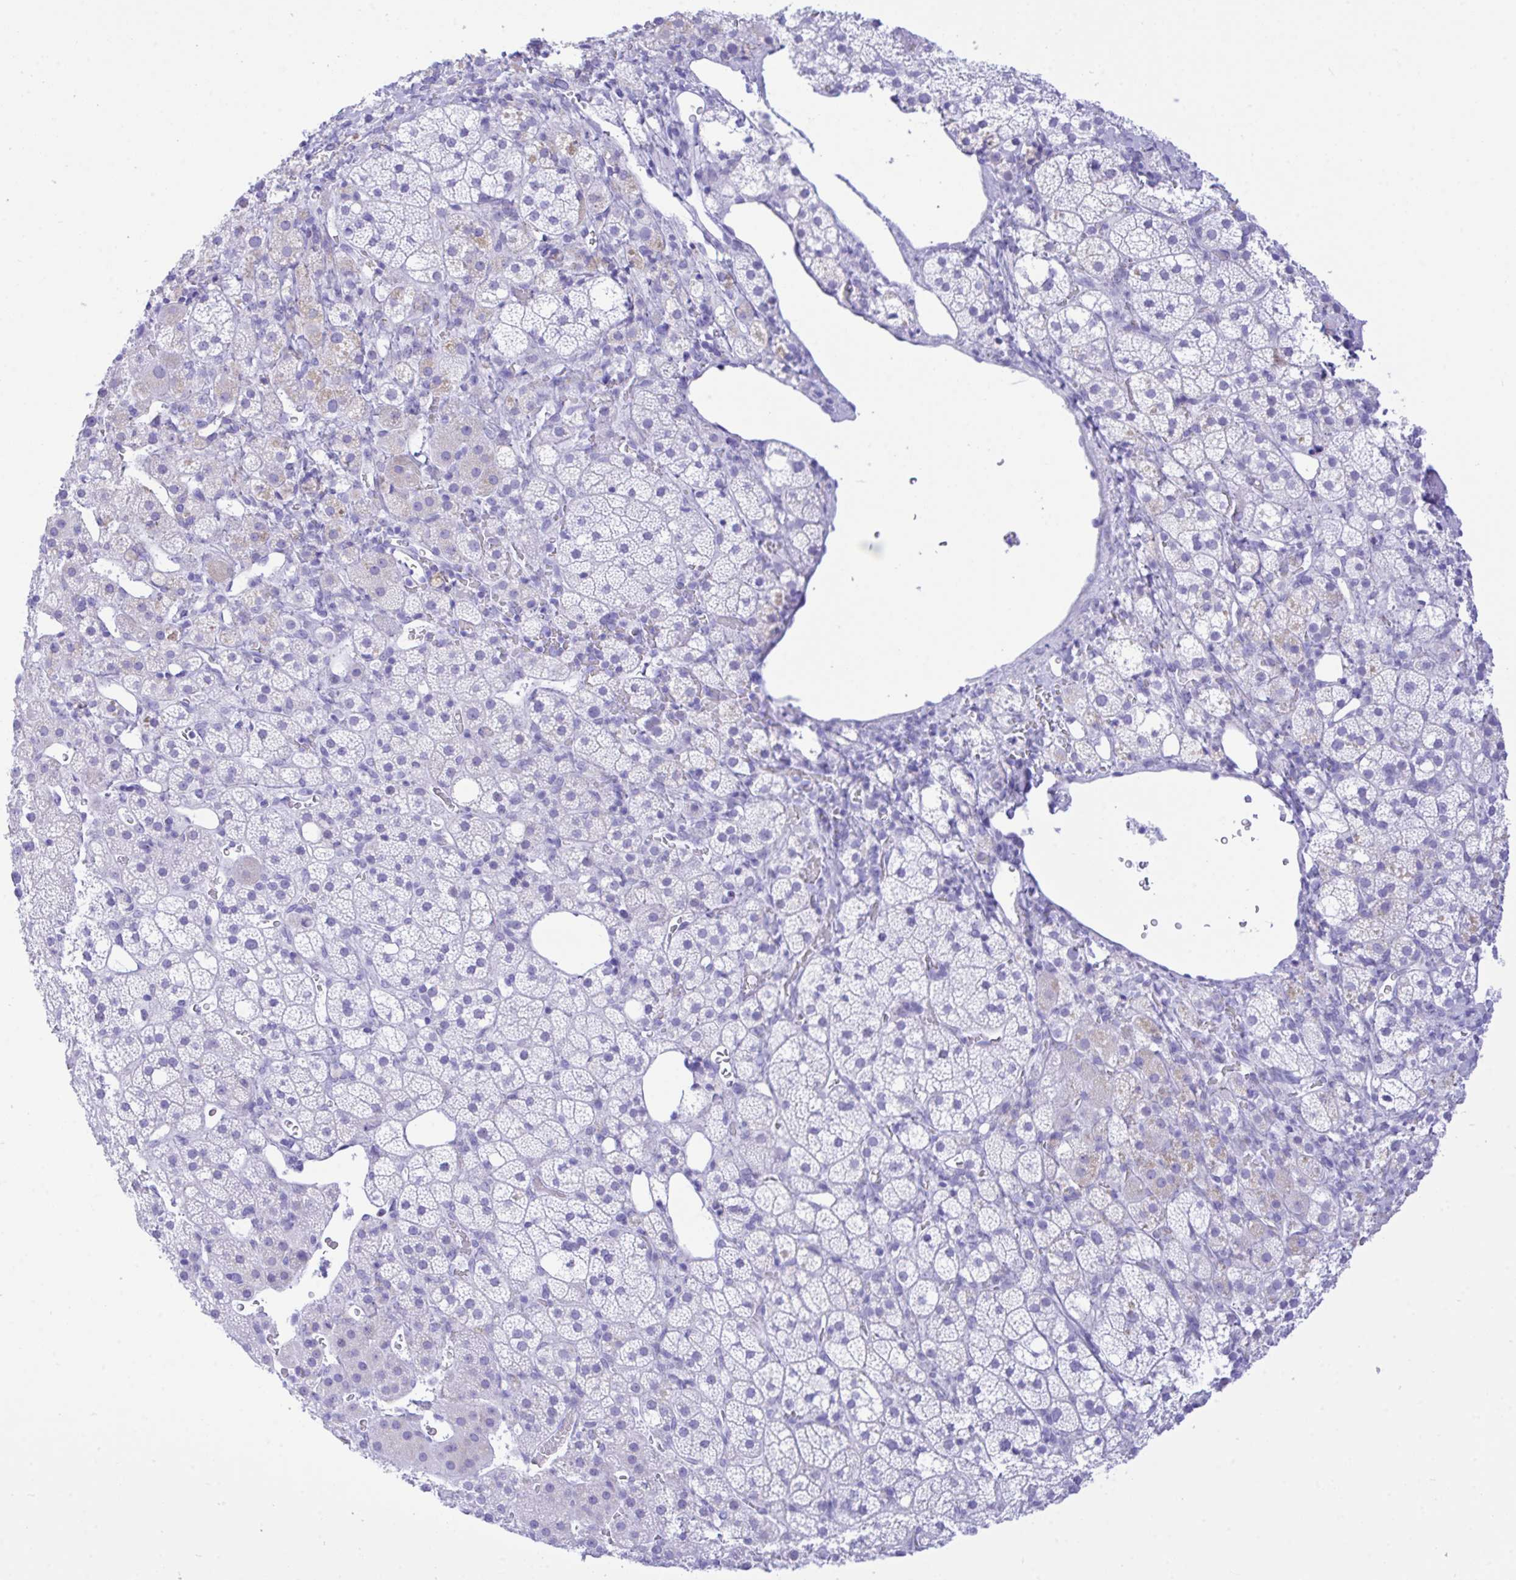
{"staining": {"intensity": "negative", "quantity": "none", "location": "none"}, "tissue": "adrenal gland", "cell_type": "Glandular cells", "image_type": "normal", "snomed": [{"axis": "morphology", "description": "Normal tissue, NOS"}, {"axis": "topography", "description": "Adrenal gland"}], "caption": "Micrograph shows no significant protein staining in glandular cells of benign adrenal gland.", "gene": "SELENOV", "patient": {"sex": "male", "age": 53}}